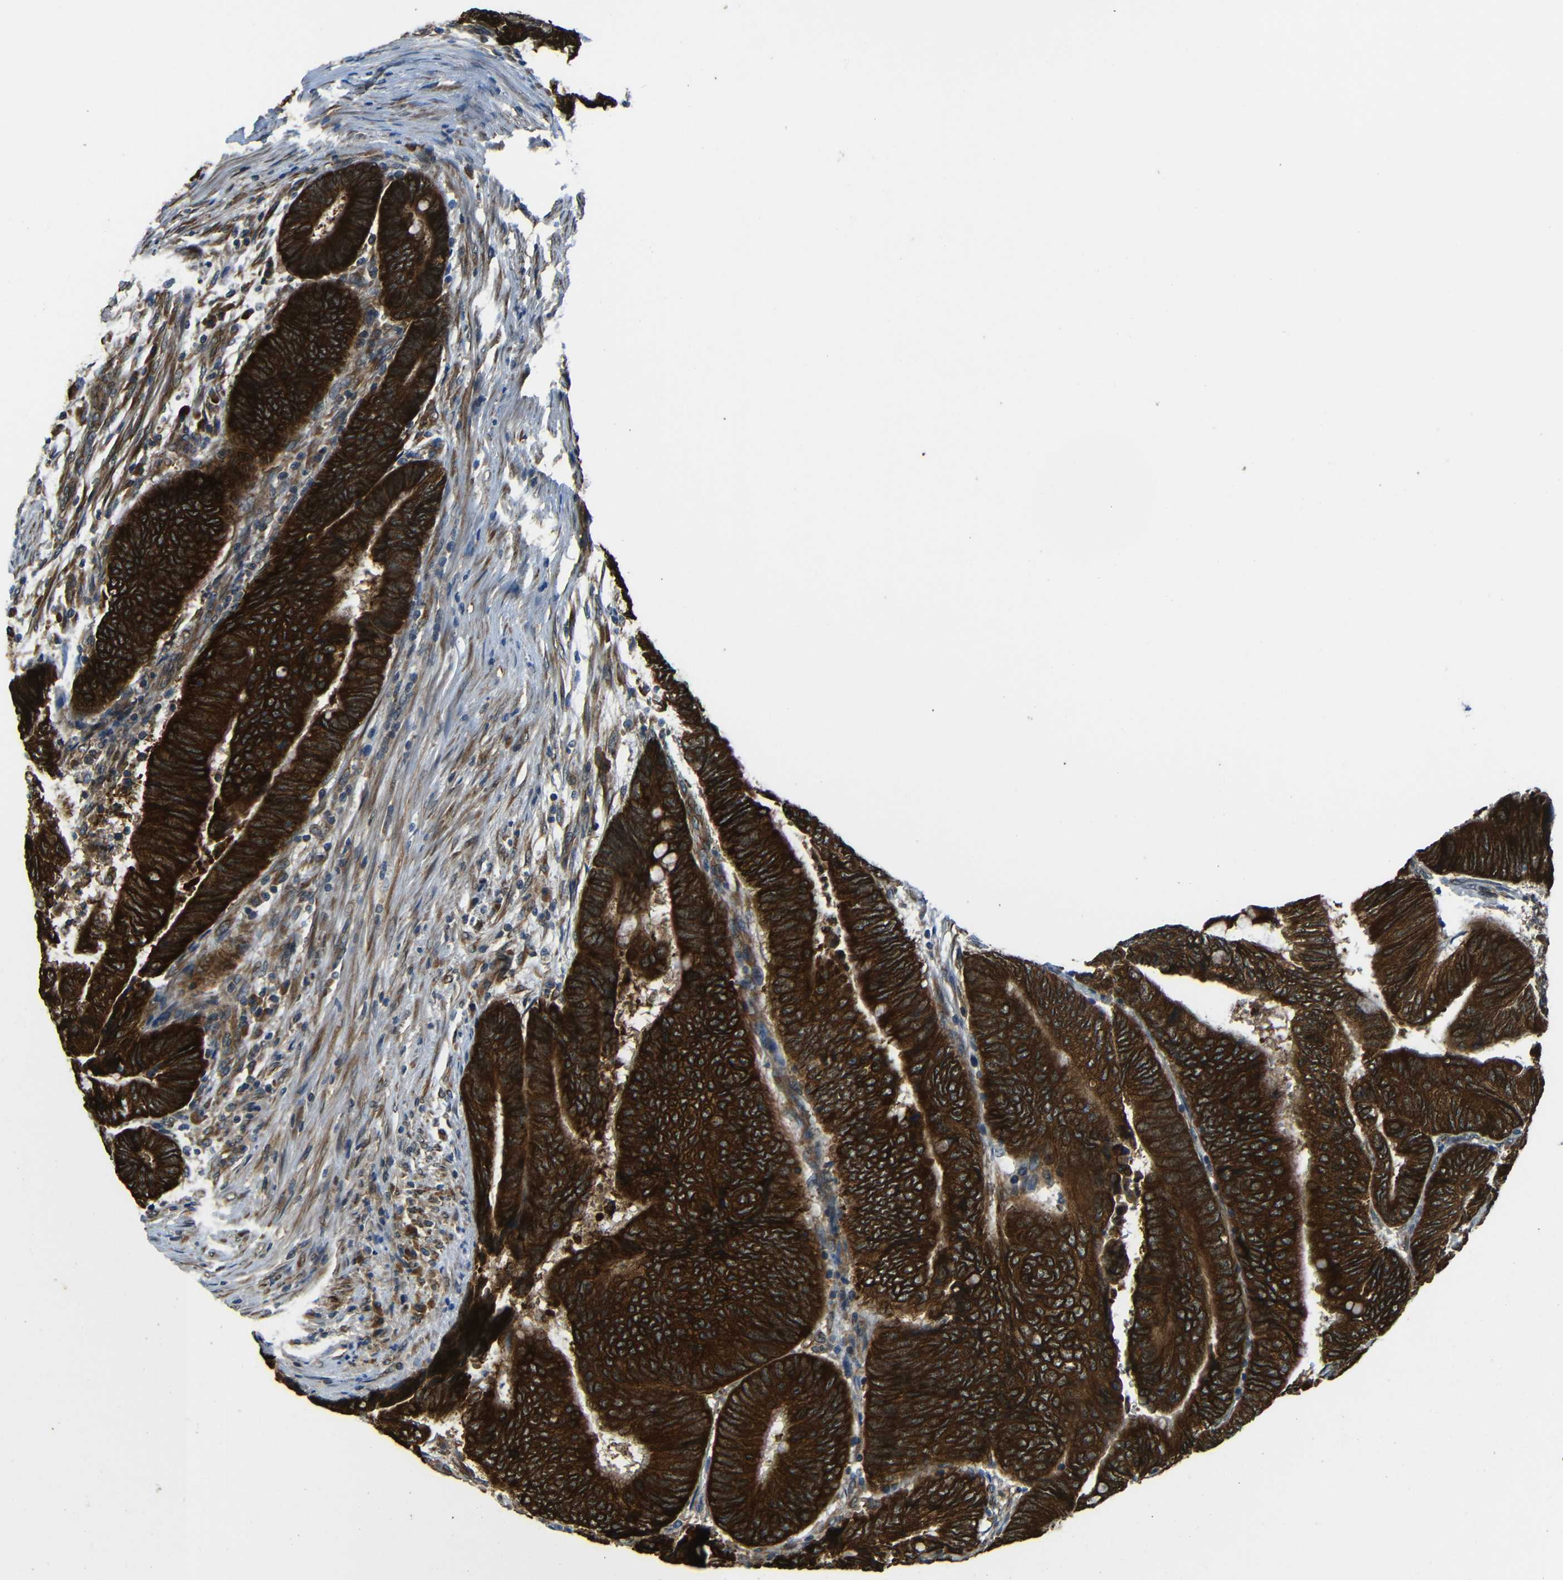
{"staining": {"intensity": "strong", "quantity": ">75%", "location": "cytoplasmic/membranous"}, "tissue": "colorectal cancer", "cell_type": "Tumor cells", "image_type": "cancer", "snomed": [{"axis": "morphology", "description": "Normal tissue, NOS"}, {"axis": "morphology", "description": "Adenocarcinoma, NOS"}, {"axis": "topography", "description": "Rectum"}, {"axis": "topography", "description": "Peripheral nerve tissue"}], "caption": "Colorectal cancer stained with a brown dye displays strong cytoplasmic/membranous positive positivity in about >75% of tumor cells.", "gene": "VAPB", "patient": {"sex": "male", "age": 92}}